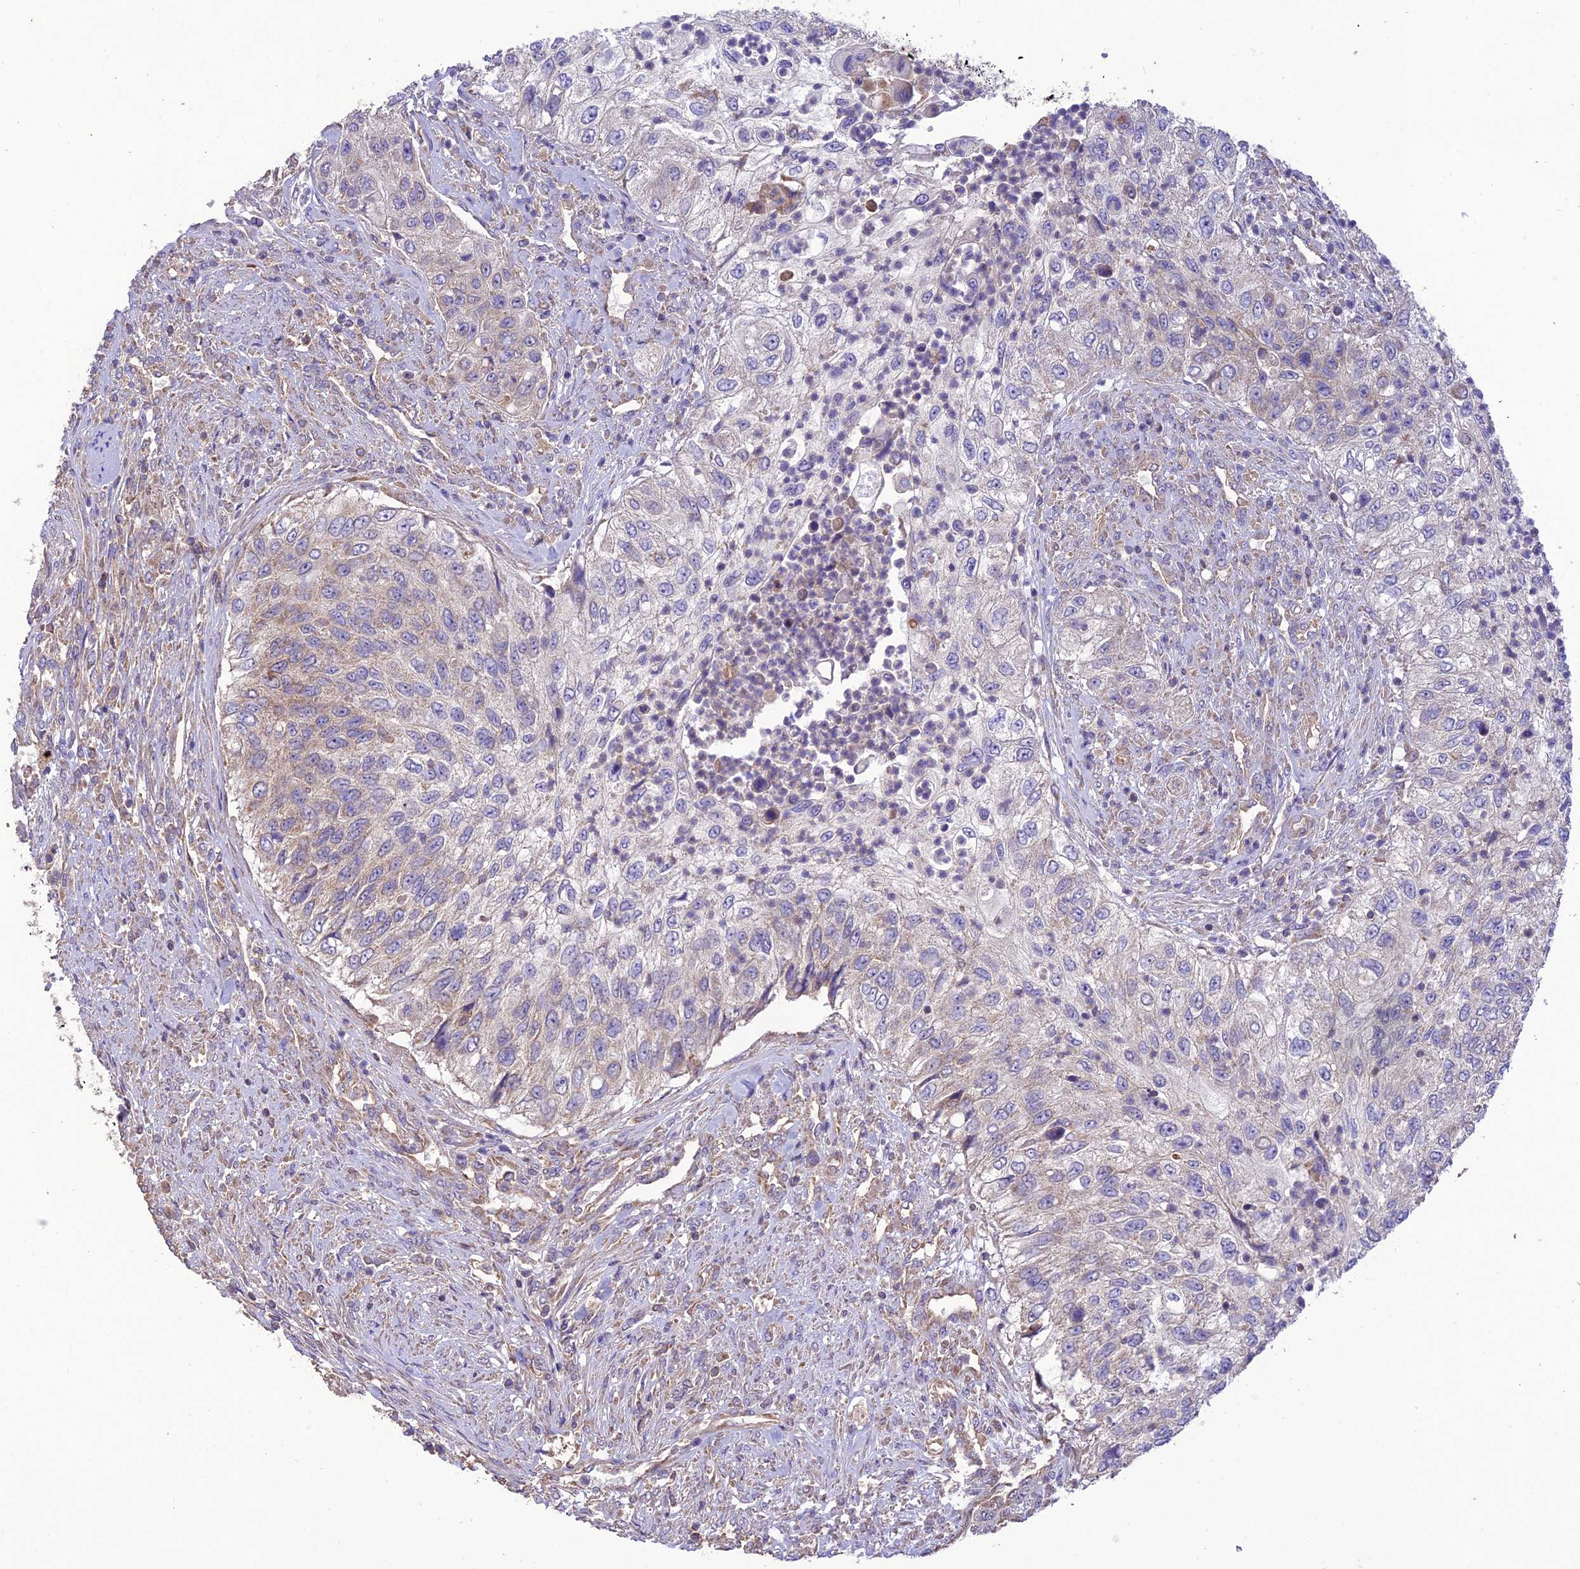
{"staining": {"intensity": "weak", "quantity": "<25%", "location": "cytoplasmic/membranous"}, "tissue": "urothelial cancer", "cell_type": "Tumor cells", "image_type": "cancer", "snomed": [{"axis": "morphology", "description": "Urothelial carcinoma, High grade"}, {"axis": "topography", "description": "Urinary bladder"}], "caption": "A high-resolution micrograph shows immunohistochemistry staining of urothelial carcinoma (high-grade), which reveals no significant expression in tumor cells.", "gene": "NDUFAF1", "patient": {"sex": "female", "age": 60}}